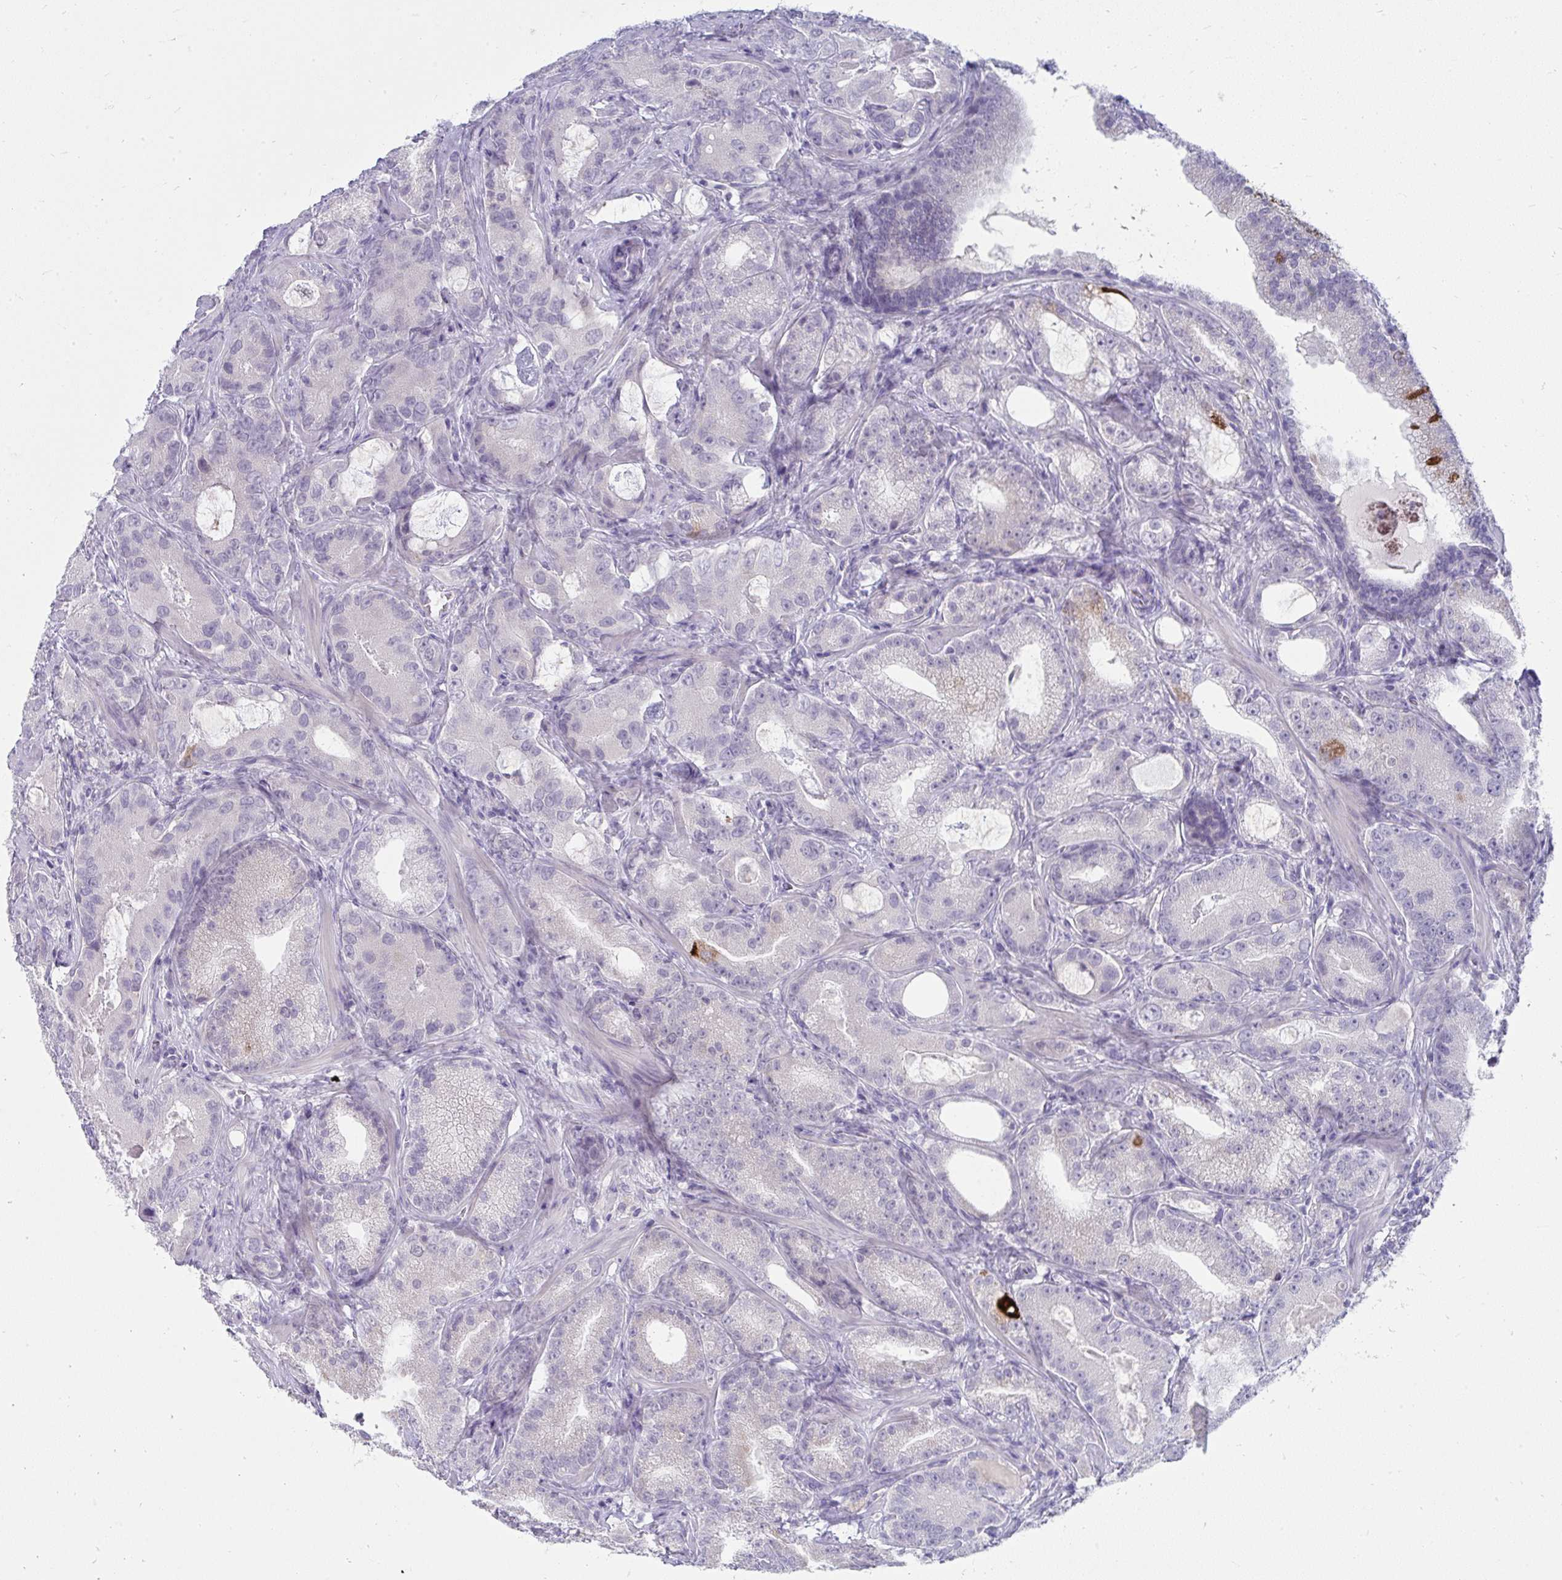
{"staining": {"intensity": "moderate", "quantity": "<25%", "location": "cytoplasmic/membranous"}, "tissue": "prostate cancer", "cell_type": "Tumor cells", "image_type": "cancer", "snomed": [{"axis": "morphology", "description": "Adenocarcinoma, High grade"}, {"axis": "topography", "description": "Prostate"}], "caption": "Approximately <25% of tumor cells in prostate cancer (adenocarcinoma (high-grade)) show moderate cytoplasmic/membranous protein positivity as visualized by brown immunohistochemical staining.", "gene": "UGT3A2", "patient": {"sex": "male", "age": 65}}